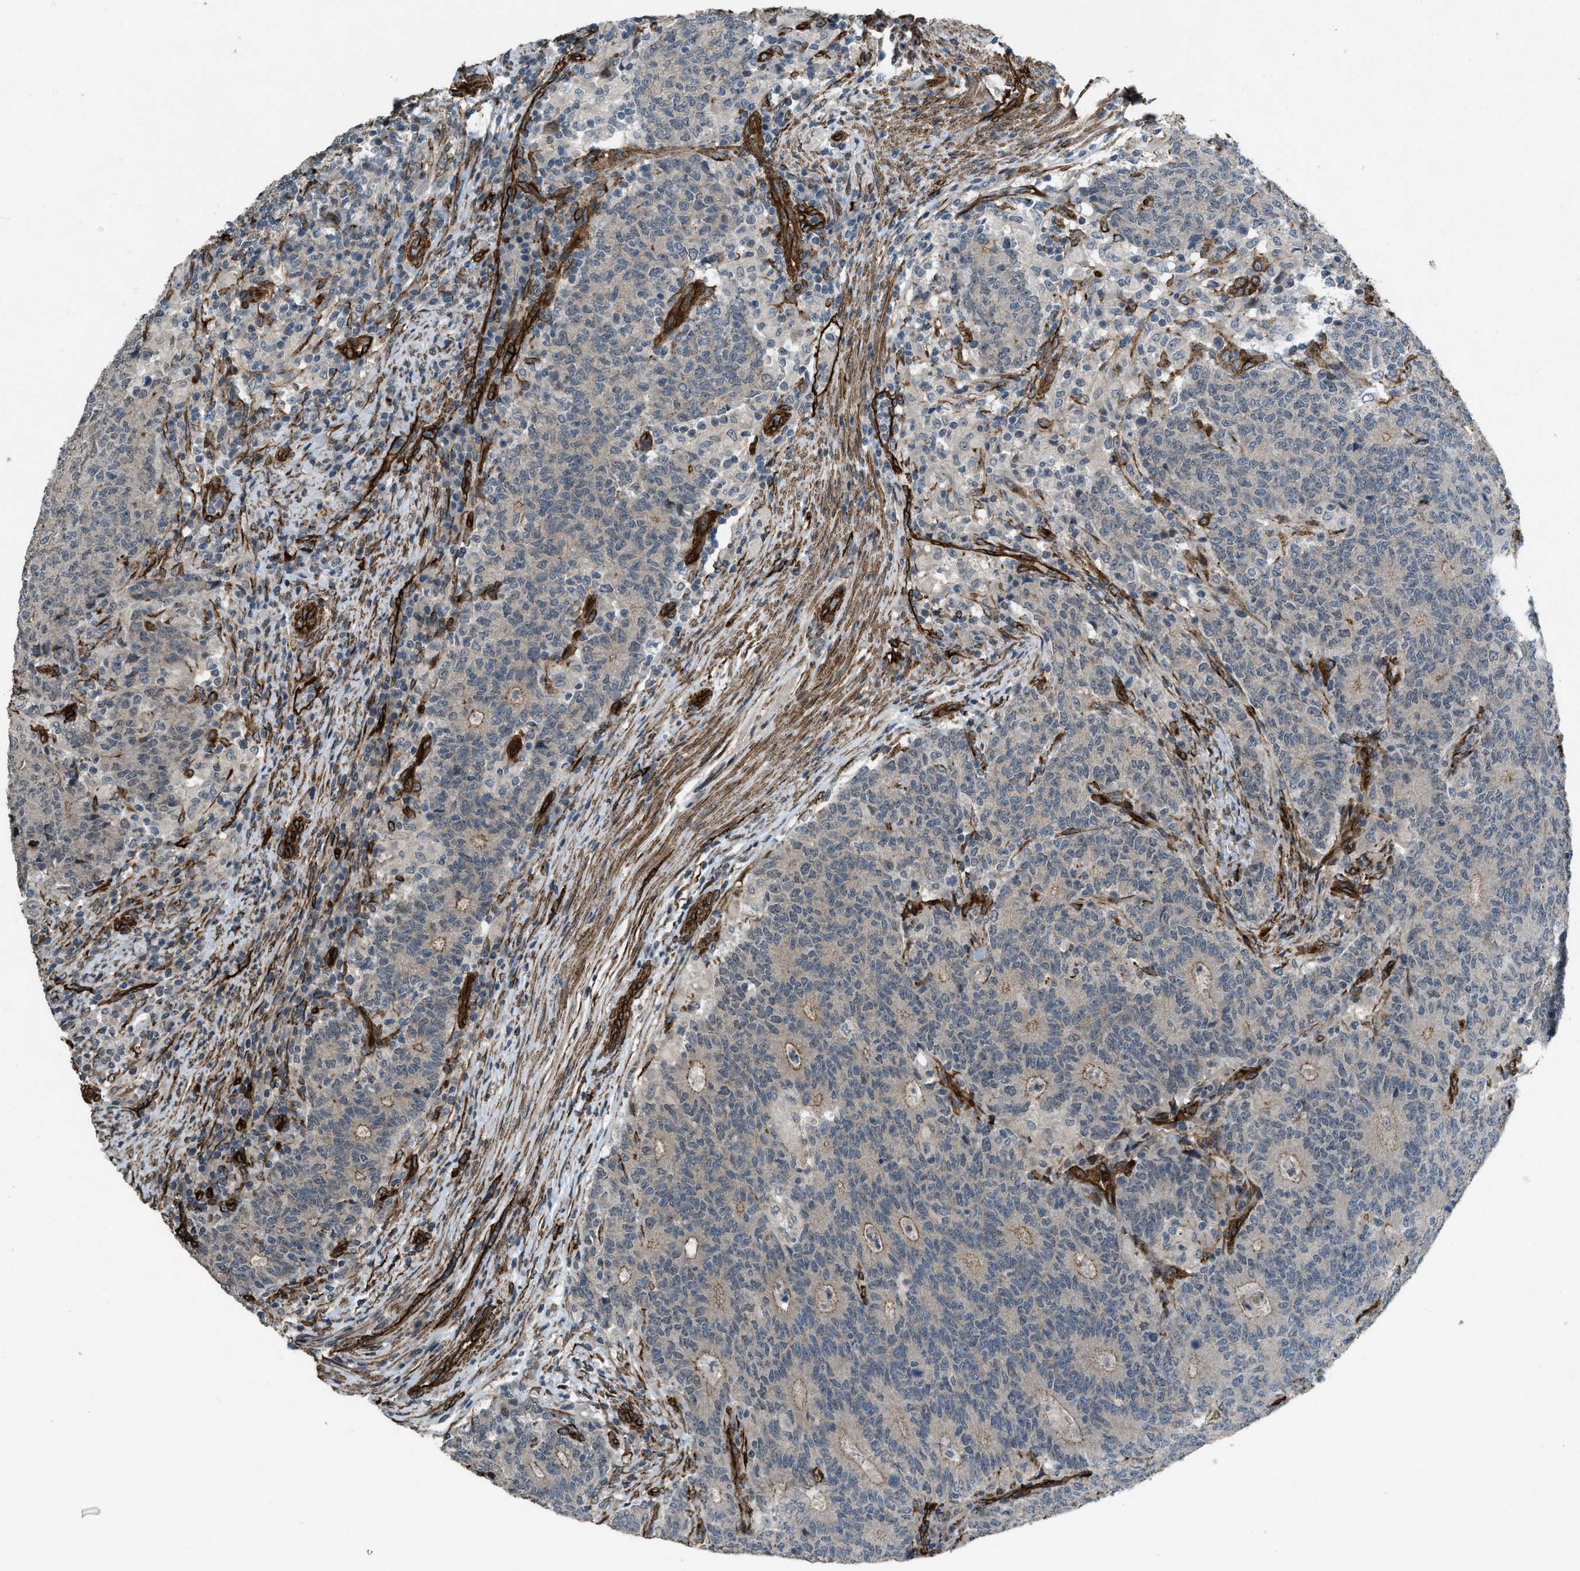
{"staining": {"intensity": "moderate", "quantity": "<25%", "location": "cytoplasmic/membranous"}, "tissue": "colorectal cancer", "cell_type": "Tumor cells", "image_type": "cancer", "snomed": [{"axis": "morphology", "description": "Normal tissue, NOS"}, {"axis": "morphology", "description": "Adenocarcinoma, NOS"}, {"axis": "topography", "description": "Colon"}], "caption": "High-magnification brightfield microscopy of colorectal cancer stained with DAB (3,3'-diaminobenzidine) (brown) and counterstained with hematoxylin (blue). tumor cells exhibit moderate cytoplasmic/membranous positivity is appreciated in about<25% of cells.", "gene": "NMB", "patient": {"sex": "female", "age": 75}}